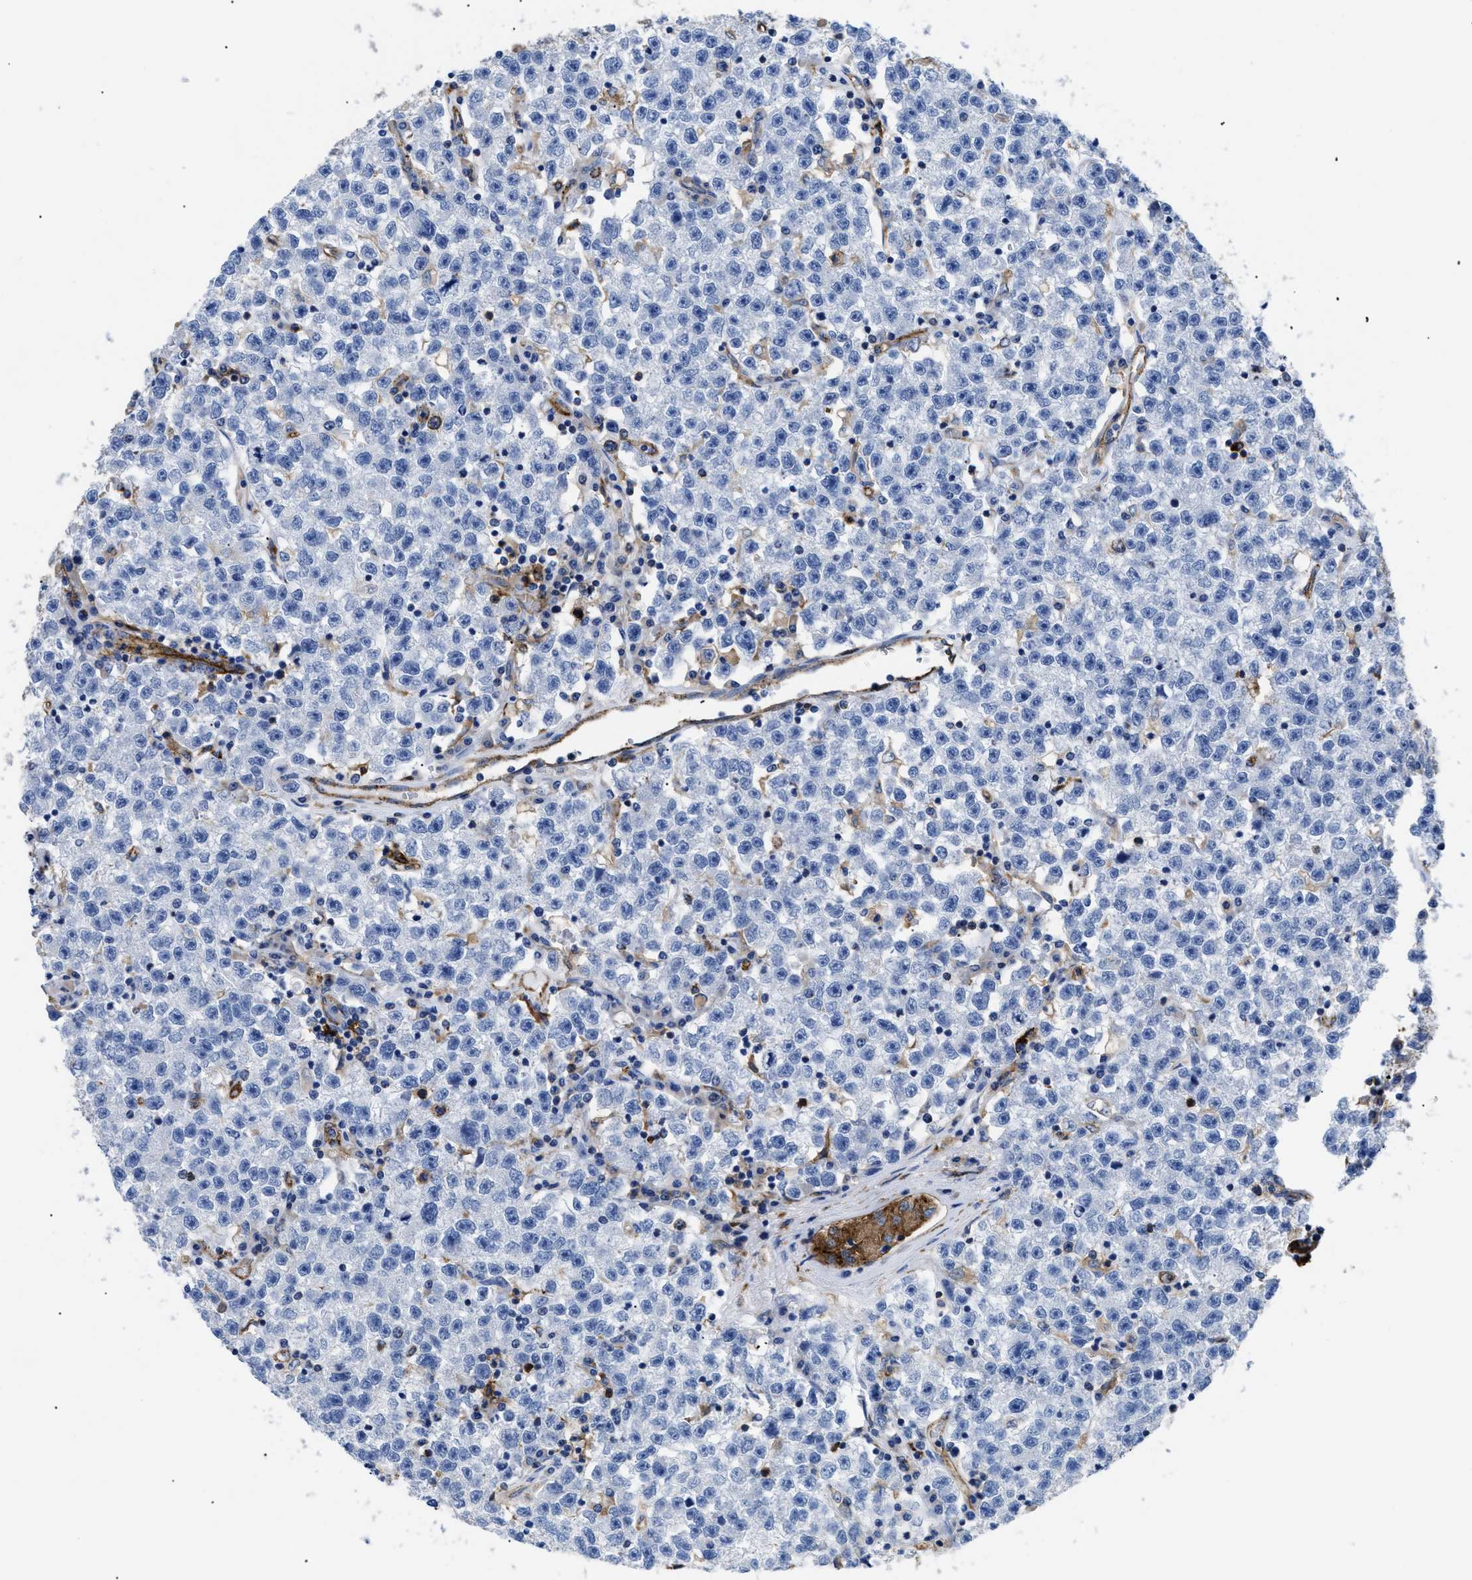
{"staining": {"intensity": "negative", "quantity": "none", "location": "none"}, "tissue": "testis cancer", "cell_type": "Tumor cells", "image_type": "cancer", "snomed": [{"axis": "morphology", "description": "Seminoma, NOS"}, {"axis": "topography", "description": "Testis"}], "caption": "Immunohistochemistry (IHC) image of neoplastic tissue: human testis seminoma stained with DAB reveals no significant protein positivity in tumor cells.", "gene": "HLA-DPA1", "patient": {"sex": "male", "age": 22}}